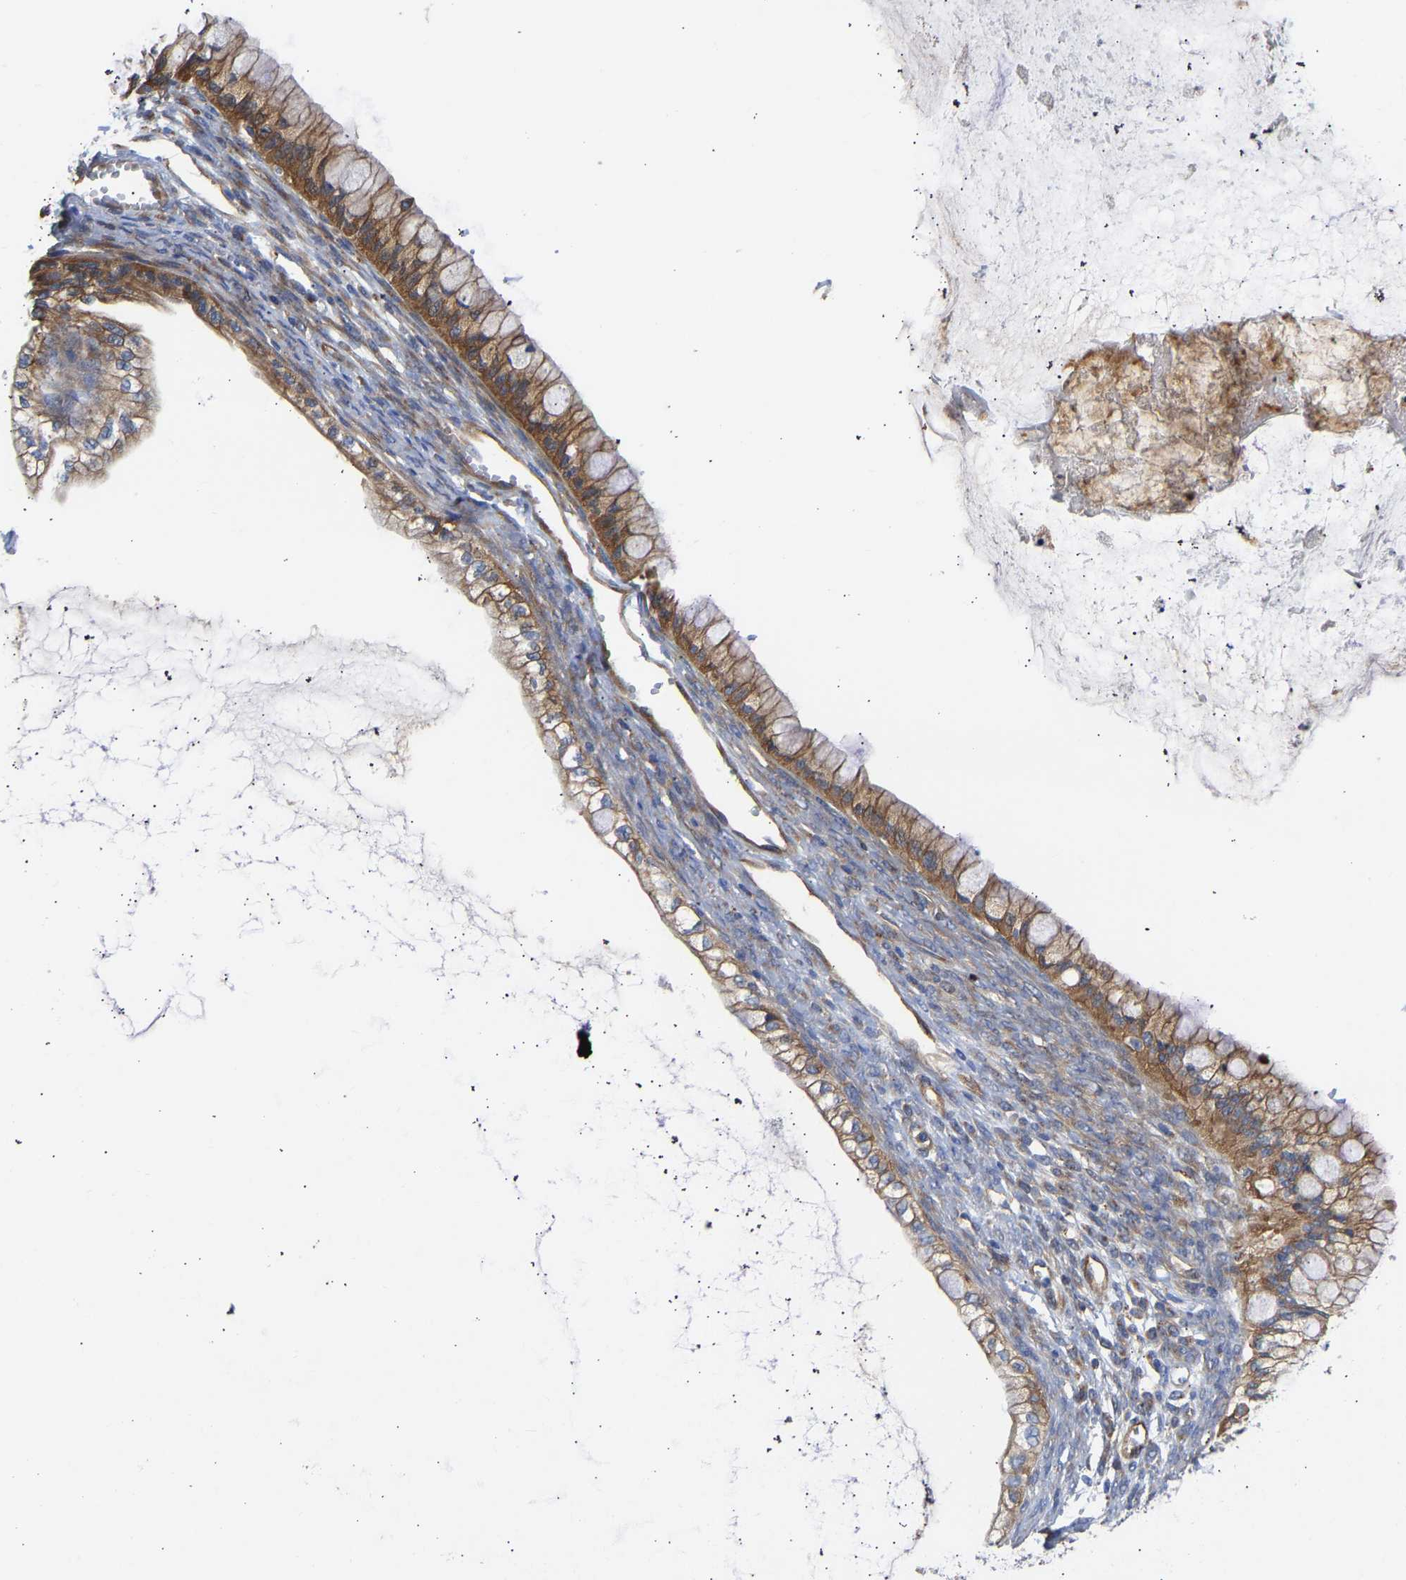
{"staining": {"intensity": "moderate", "quantity": ">75%", "location": "cytoplasmic/membranous"}, "tissue": "ovarian cancer", "cell_type": "Tumor cells", "image_type": "cancer", "snomed": [{"axis": "morphology", "description": "Cystadenocarcinoma, mucinous, NOS"}, {"axis": "topography", "description": "Ovary"}], "caption": "Ovarian cancer (mucinous cystadenocarcinoma) tissue reveals moderate cytoplasmic/membranous expression in about >75% of tumor cells", "gene": "MYO1C", "patient": {"sex": "female", "age": 57}}